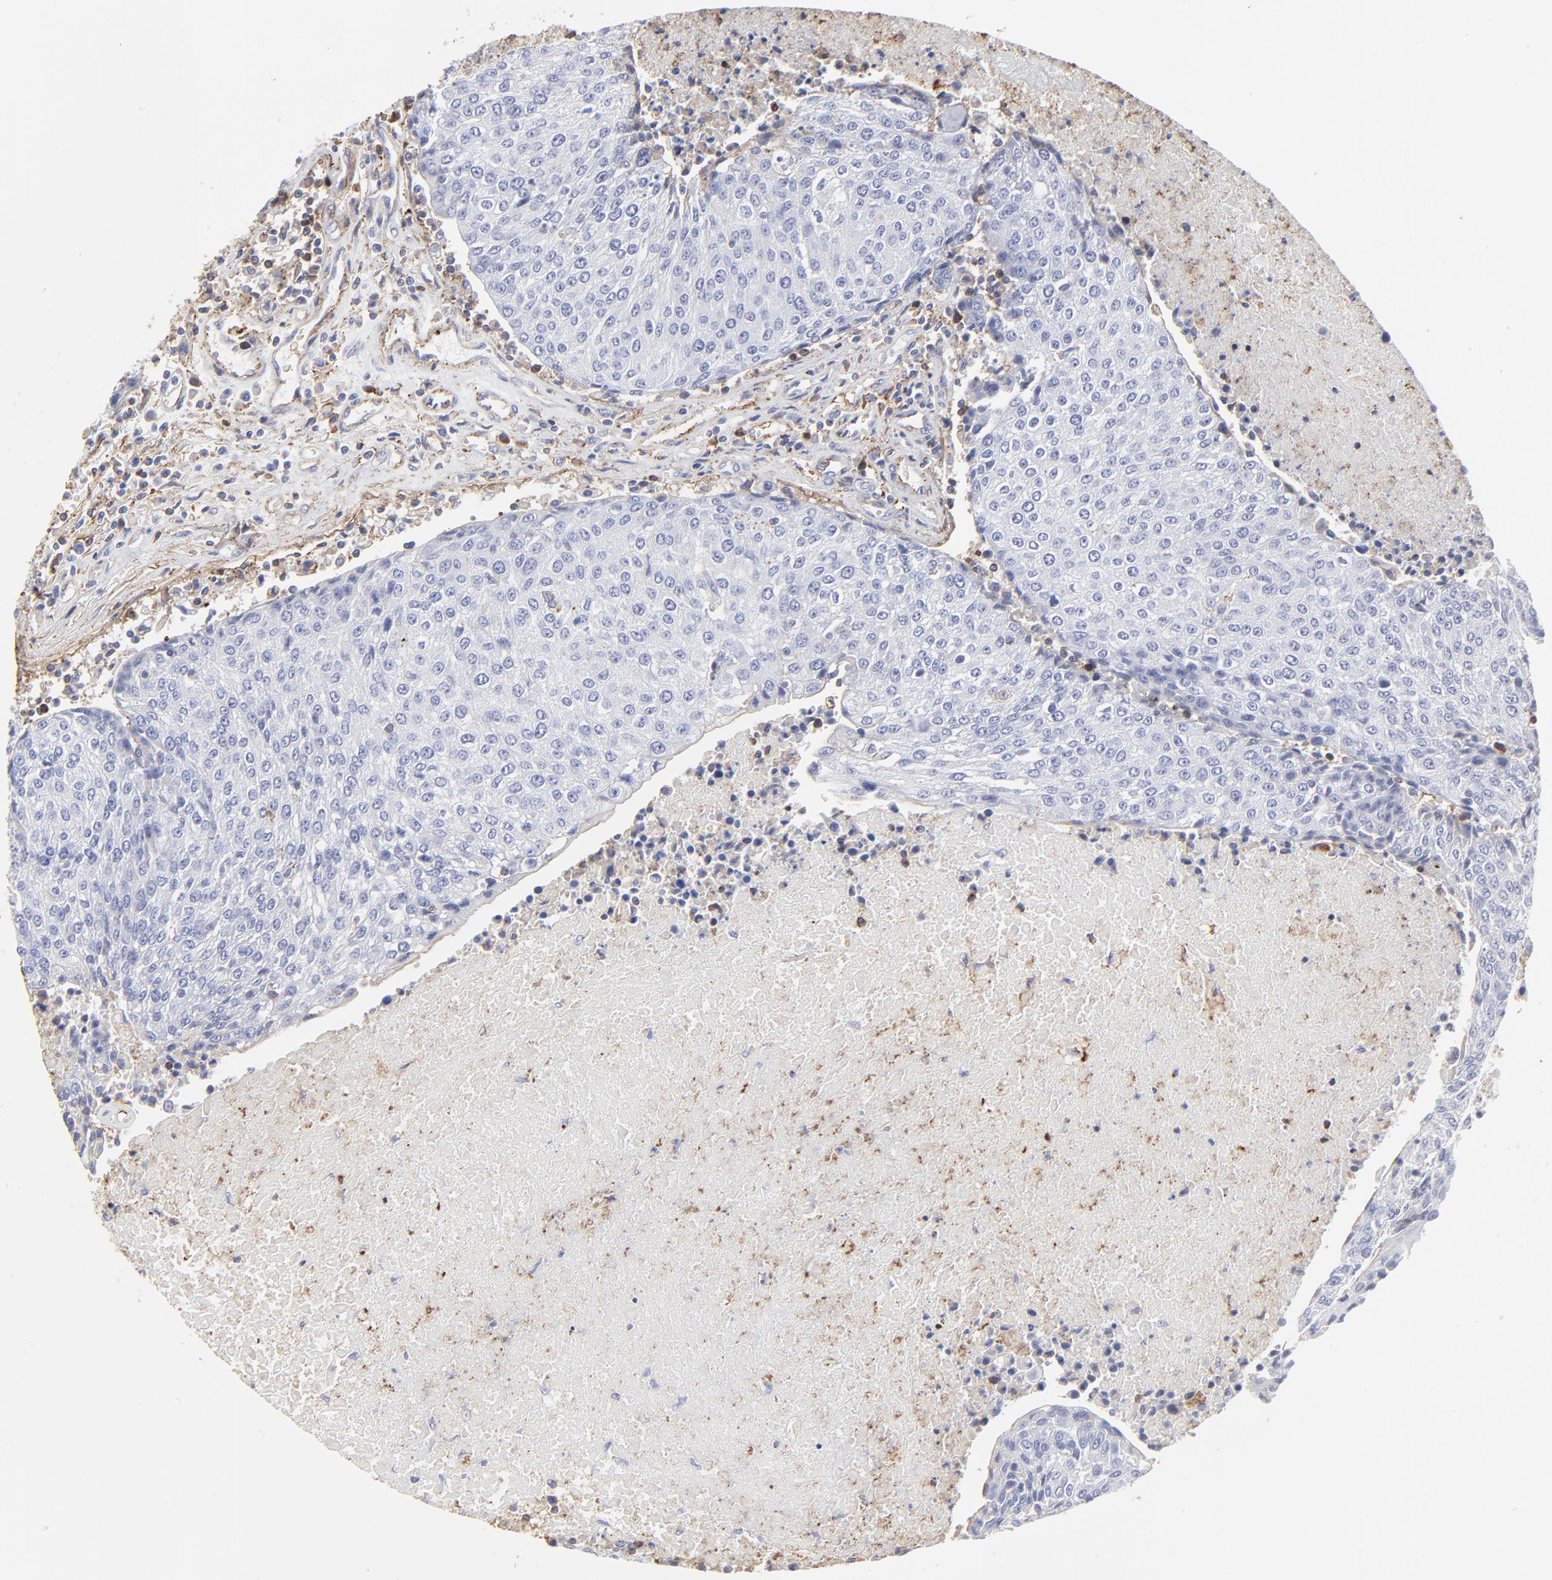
{"staining": {"intensity": "negative", "quantity": "none", "location": "none"}, "tissue": "urothelial cancer", "cell_type": "Tumor cells", "image_type": "cancer", "snomed": [{"axis": "morphology", "description": "Urothelial carcinoma, High grade"}, {"axis": "topography", "description": "Urinary bladder"}], "caption": "Immunohistochemistry (IHC) of urothelial cancer shows no staining in tumor cells.", "gene": "ANXA6", "patient": {"sex": "female", "age": 85}}